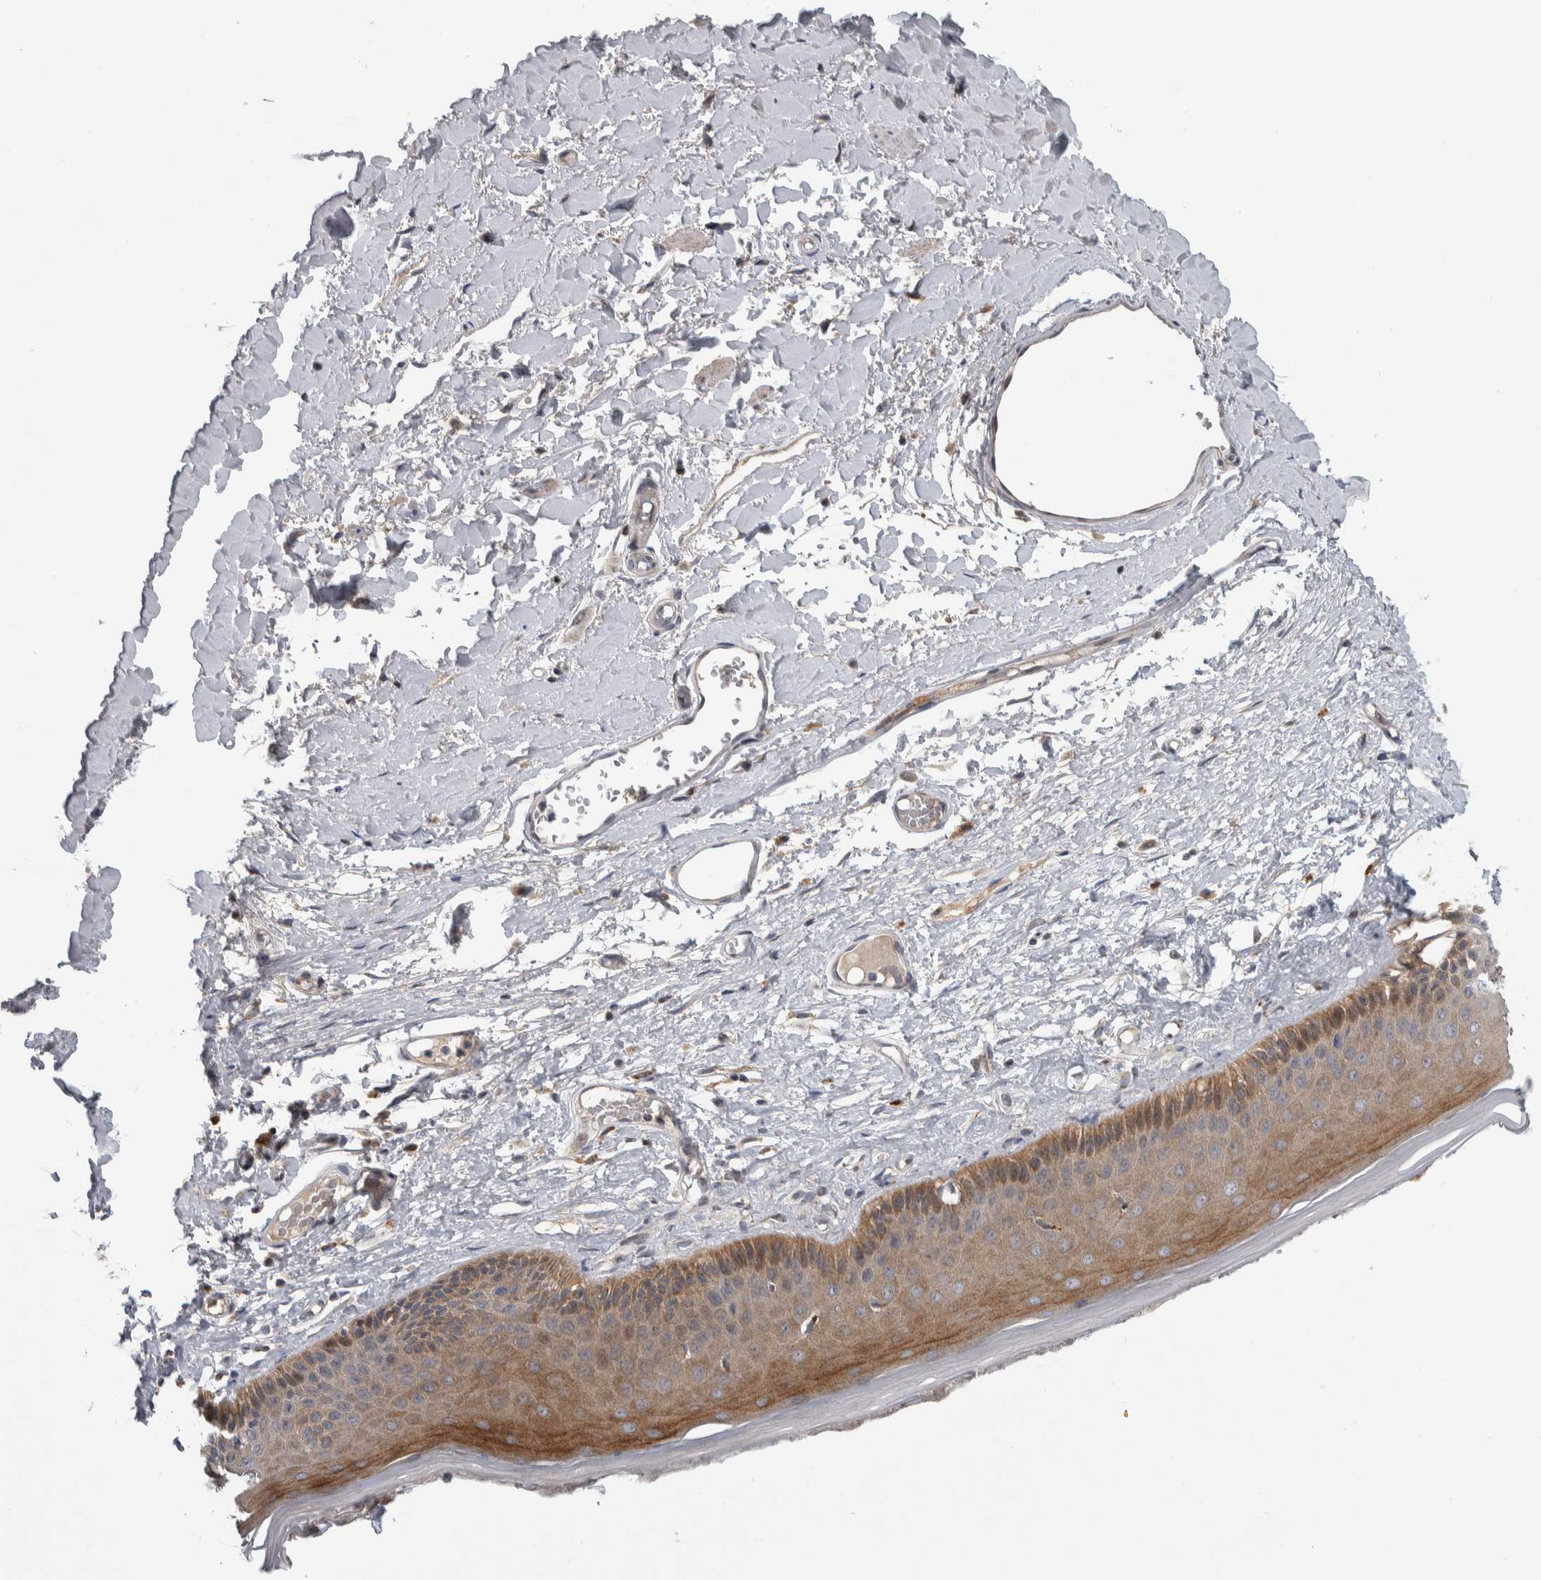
{"staining": {"intensity": "moderate", "quantity": ">75%", "location": "cytoplasmic/membranous"}, "tissue": "skin", "cell_type": "Epidermal cells", "image_type": "normal", "snomed": [{"axis": "morphology", "description": "Normal tissue, NOS"}, {"axis": "topography", "description": "Vulva"}], "caption": "Skin stained with immunohistochemistry (IHC) reveals moderate cytoplasmic/membranous staining in approximately >75% of epidermal cells.", "gene": "FAM83G", "patient": {"sex": "female", "age": 73}}